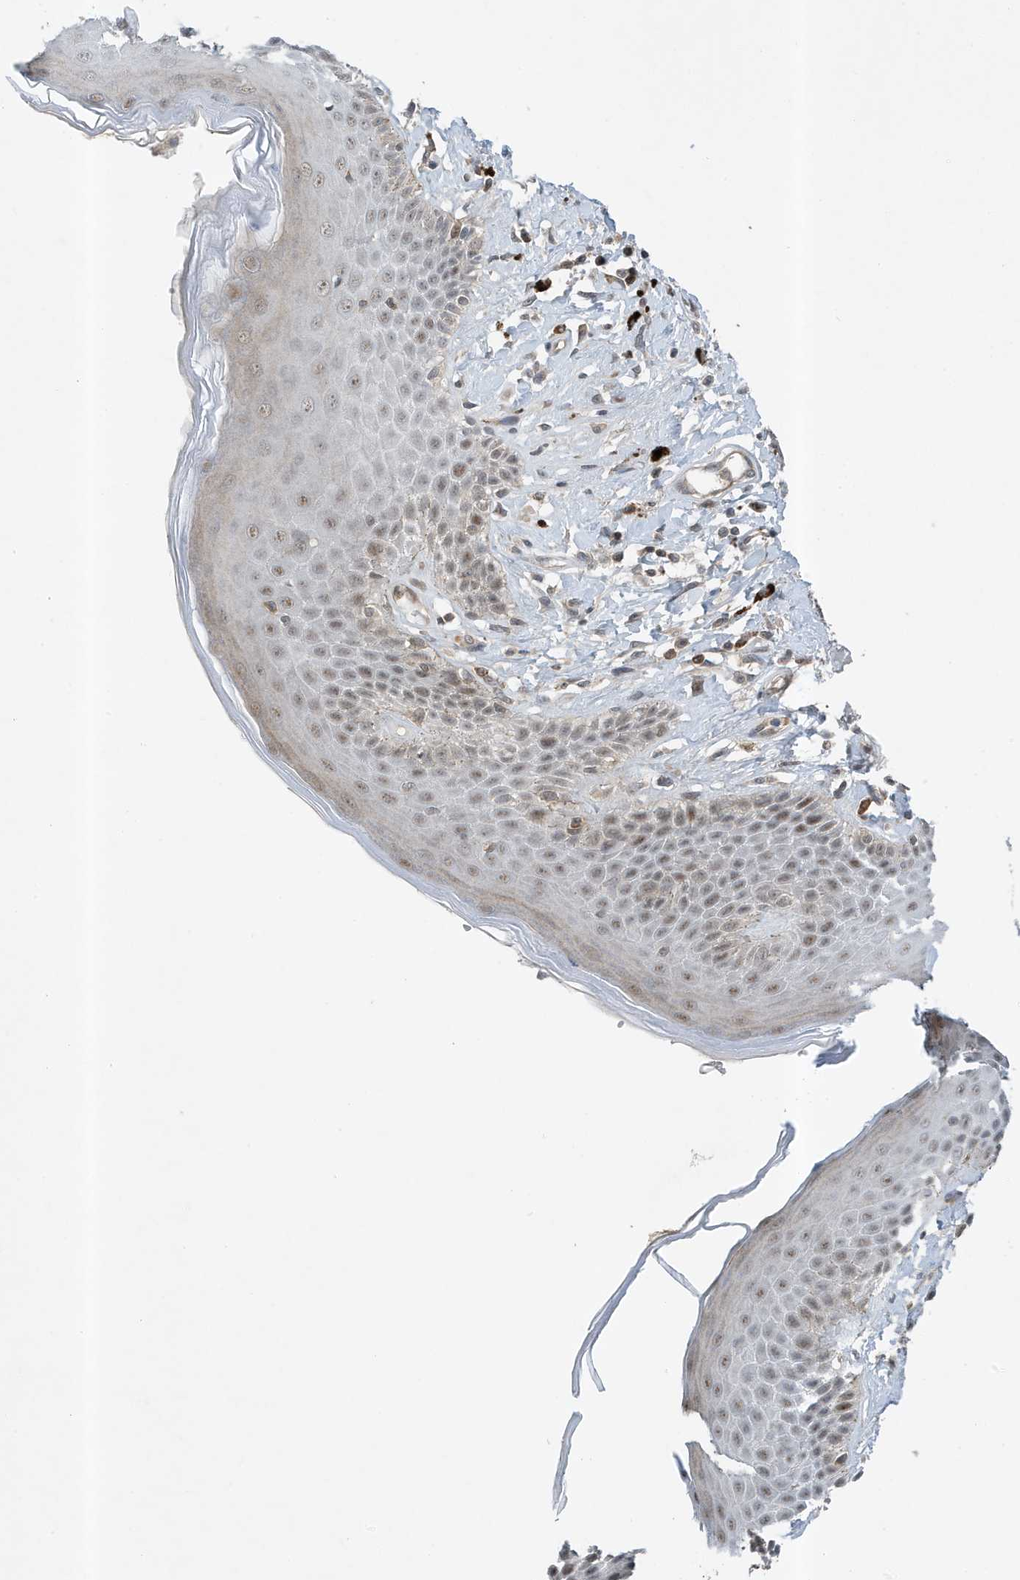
{"staining": {"intensity": "moderate", "quantity": "25%-75%", "location": "nuclear"}, "tissue": "skin", "cell_type": "Epidermal cells", "image_type": "normal", "snomed": [{"axis": "morphology", "description": "Normal tissue, NOS"}, {"axis": "topography", "description": "Anal"}], "caption": "Immunohistochemical staining of benign human skin exhibits 25%-75% levels of moderate nuclear protein expression in approximately 25%-75% of epidermal cells.", "gene": "MAST3", "patient": {"sex": "female", "age": 78}}